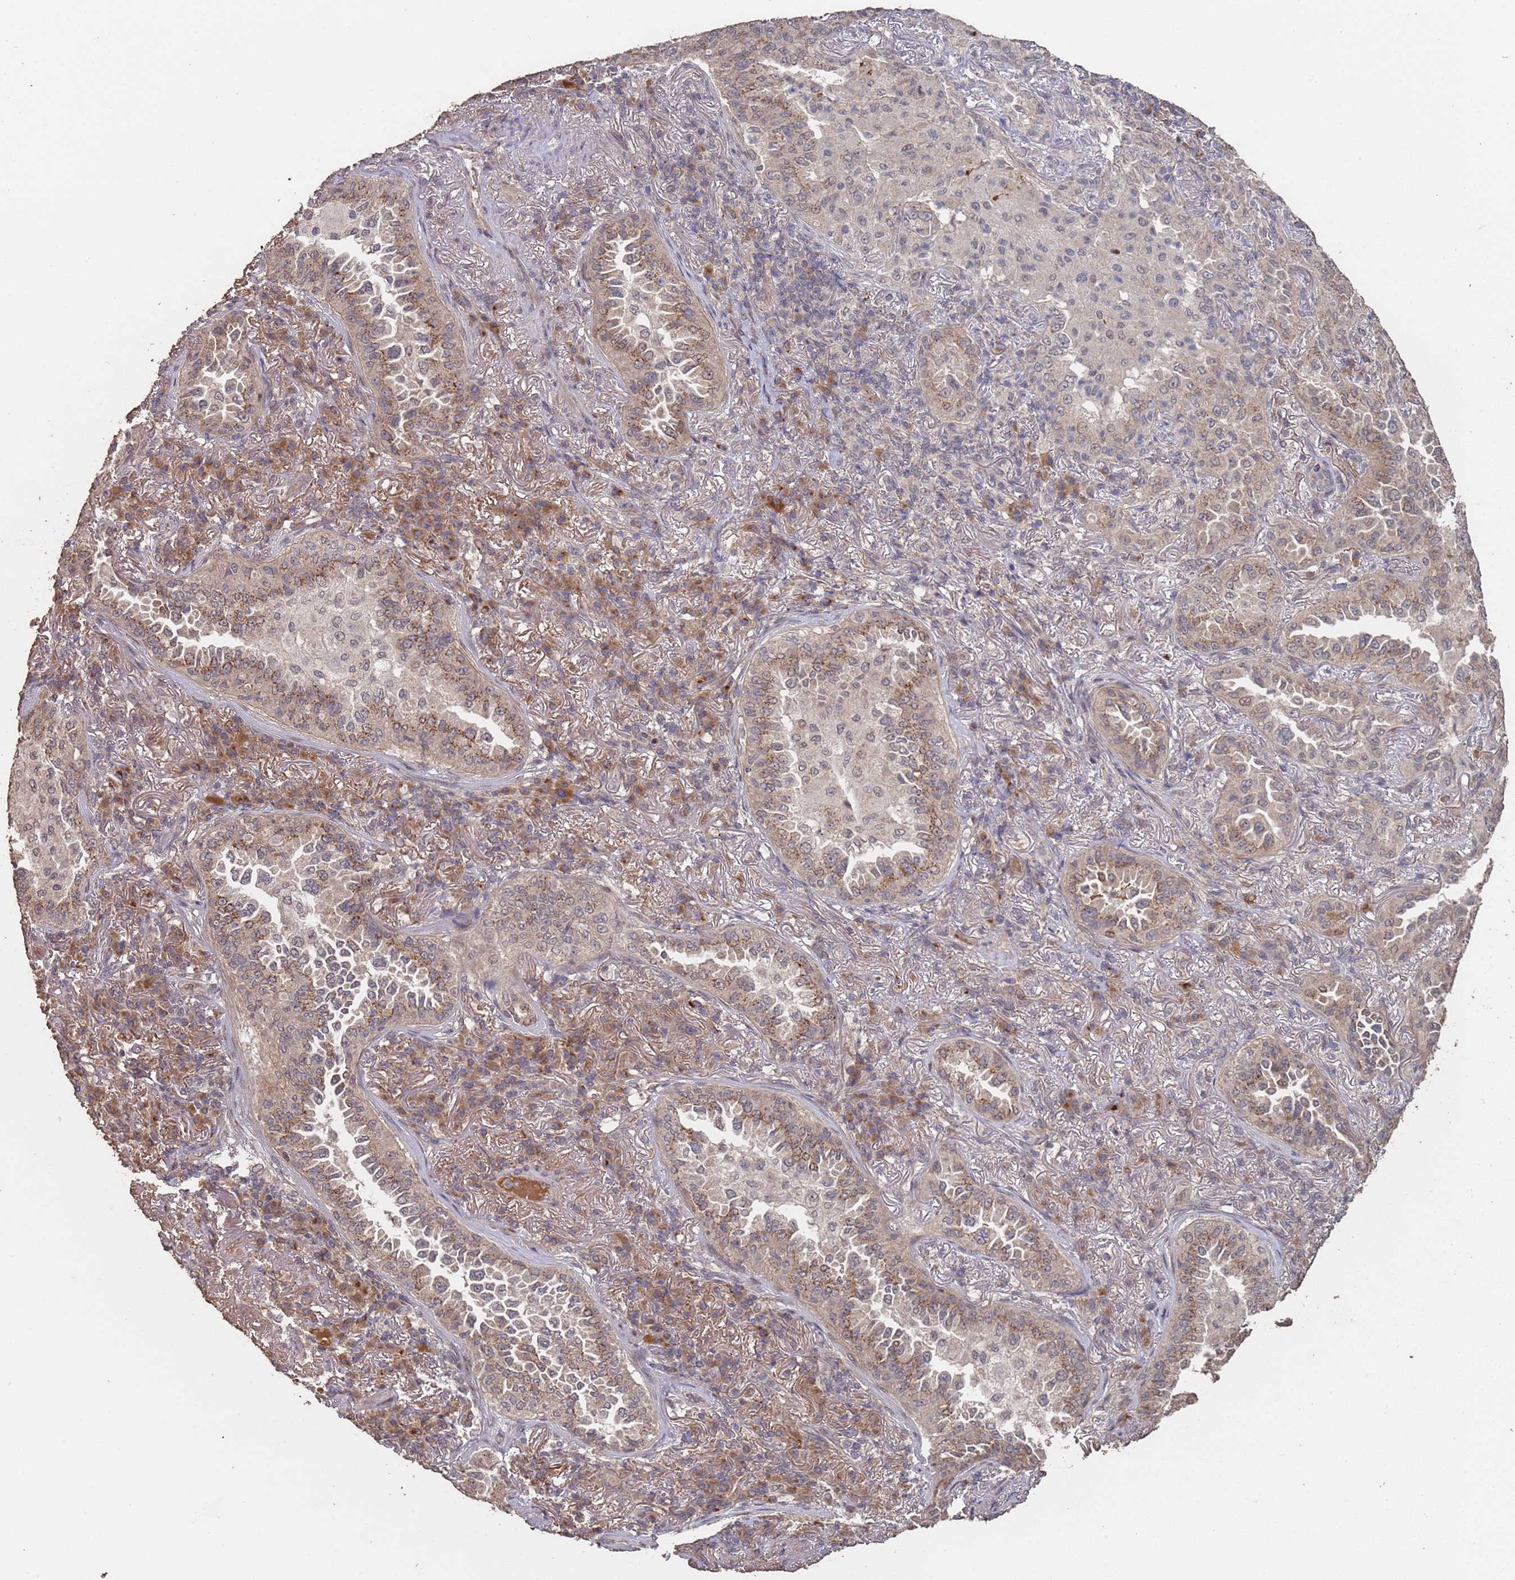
{"staining": {"intensity": "weak", "quantity": ">75%", "location": "cytoplasmic/membranous"}, "tissue": "lung cancer", "cell_type": "Tumor cells", "image_type": "cancer", "snomed": [{"axis": "morphology", "description": "Adenocarcinoma, NOS"}, {"axis": "topography", "description": "Lung"}], "caption": "Immunohistochemistry (DAB) staining of human adenocarcinoma (lung) shows weak cytoplasmic/membranous protein staining in approximately >75% of tumor cells. (Stains: DAB in brown, nuclei in blue, Microscopy: brightfield microscopy at high magnification).", "gene": "FRAT1", "patient": {"sex": "female", "age": 69}}